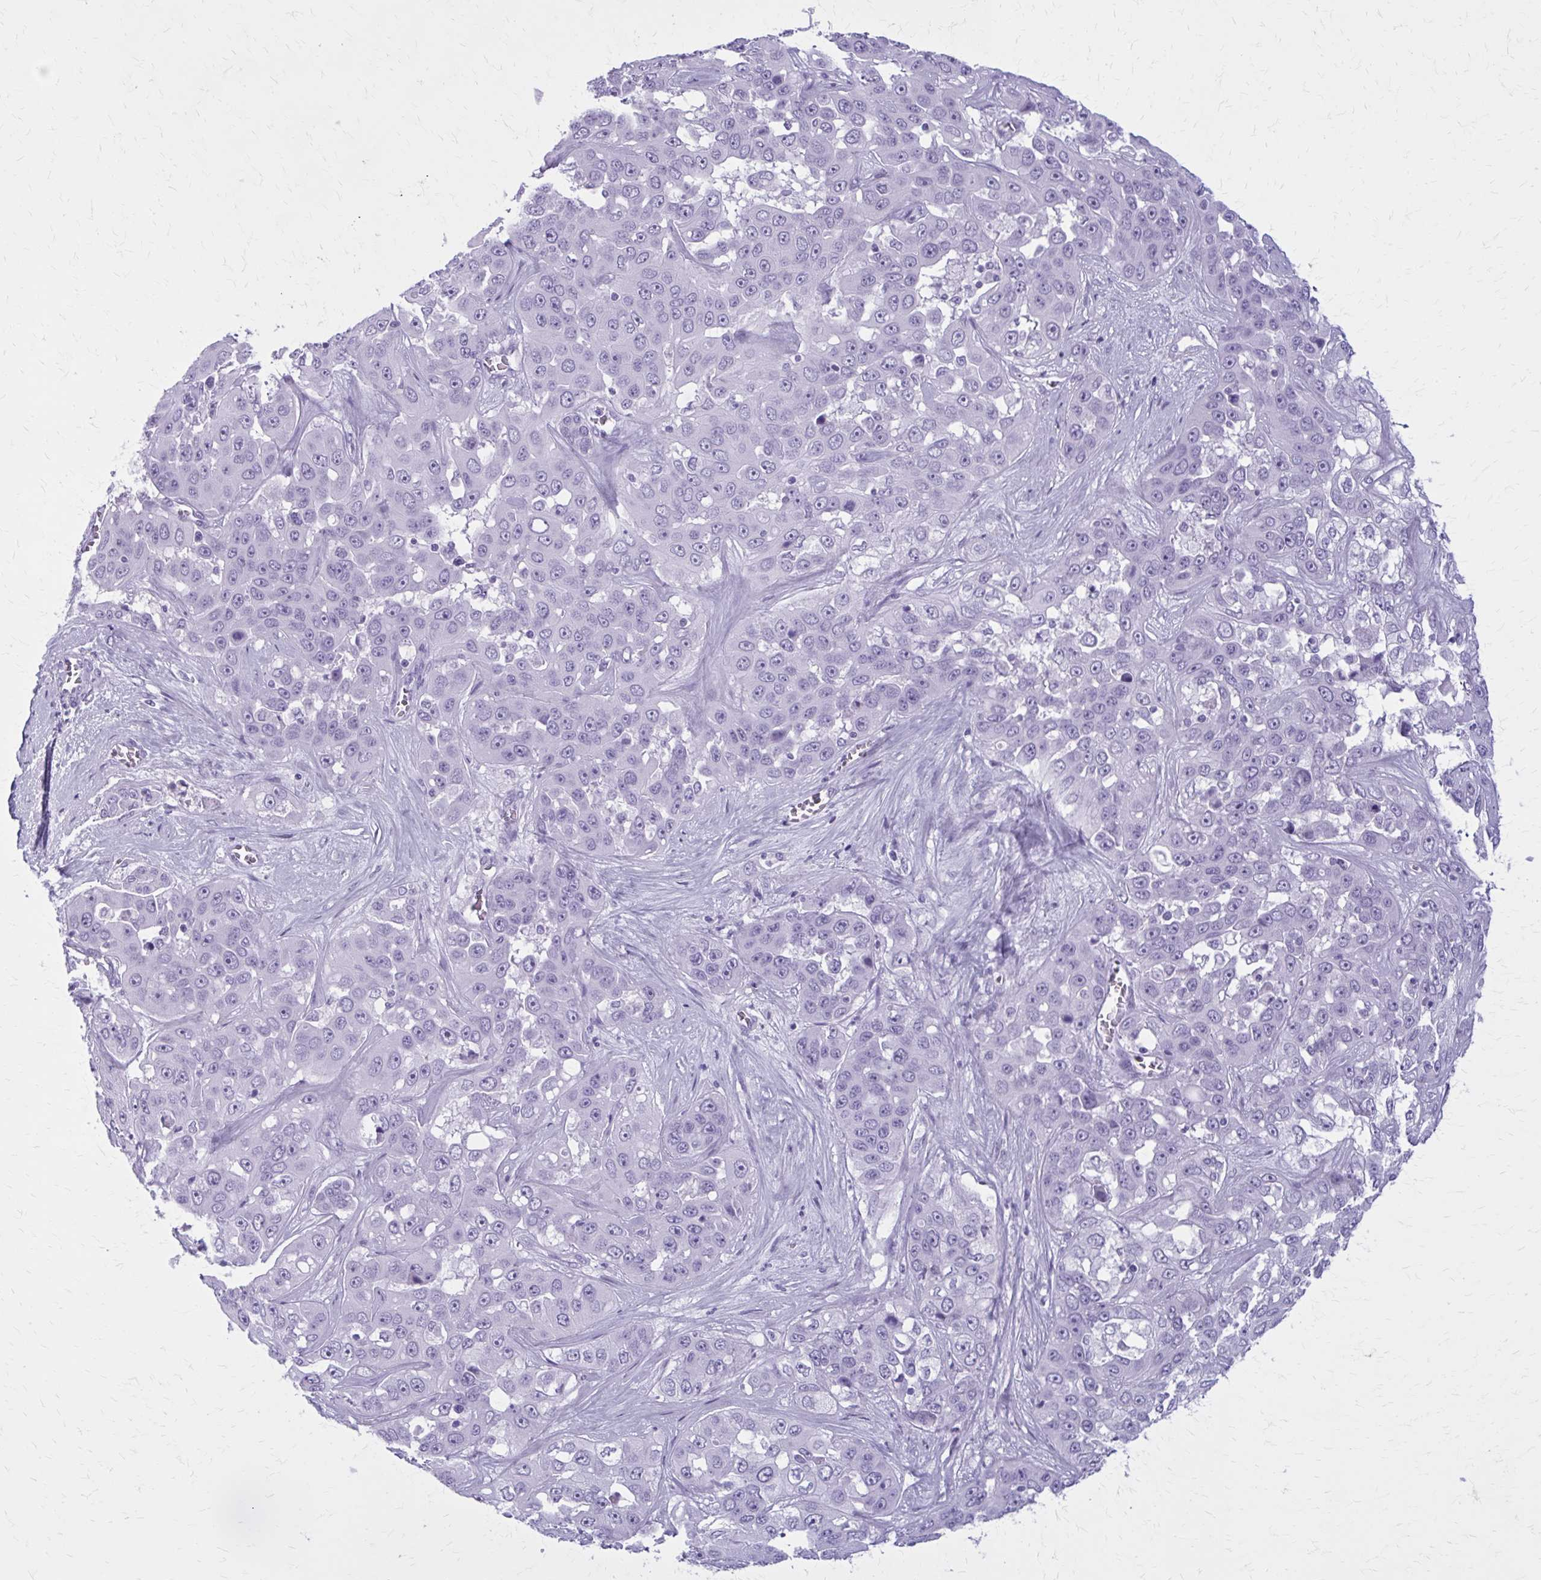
{"staining": {"intensity": "negative", "quantity": "none", "location": "none"}, "tissue": "liver cancer", "cell_type": "Tumor cells", "image_type": "cancer", "snomed": [{"axis": "morphology", "description": "Cholangiocarcinoma"}, {"axis": "topography", "description": "Liver"}], "caption": "A photomicrograph of cholangiocarcinoma (liver) stained for a protein displays no brown staining in tumor cells.", "gene": "ZDHHC7", "patient": {"sex": "female", "age": 52}}